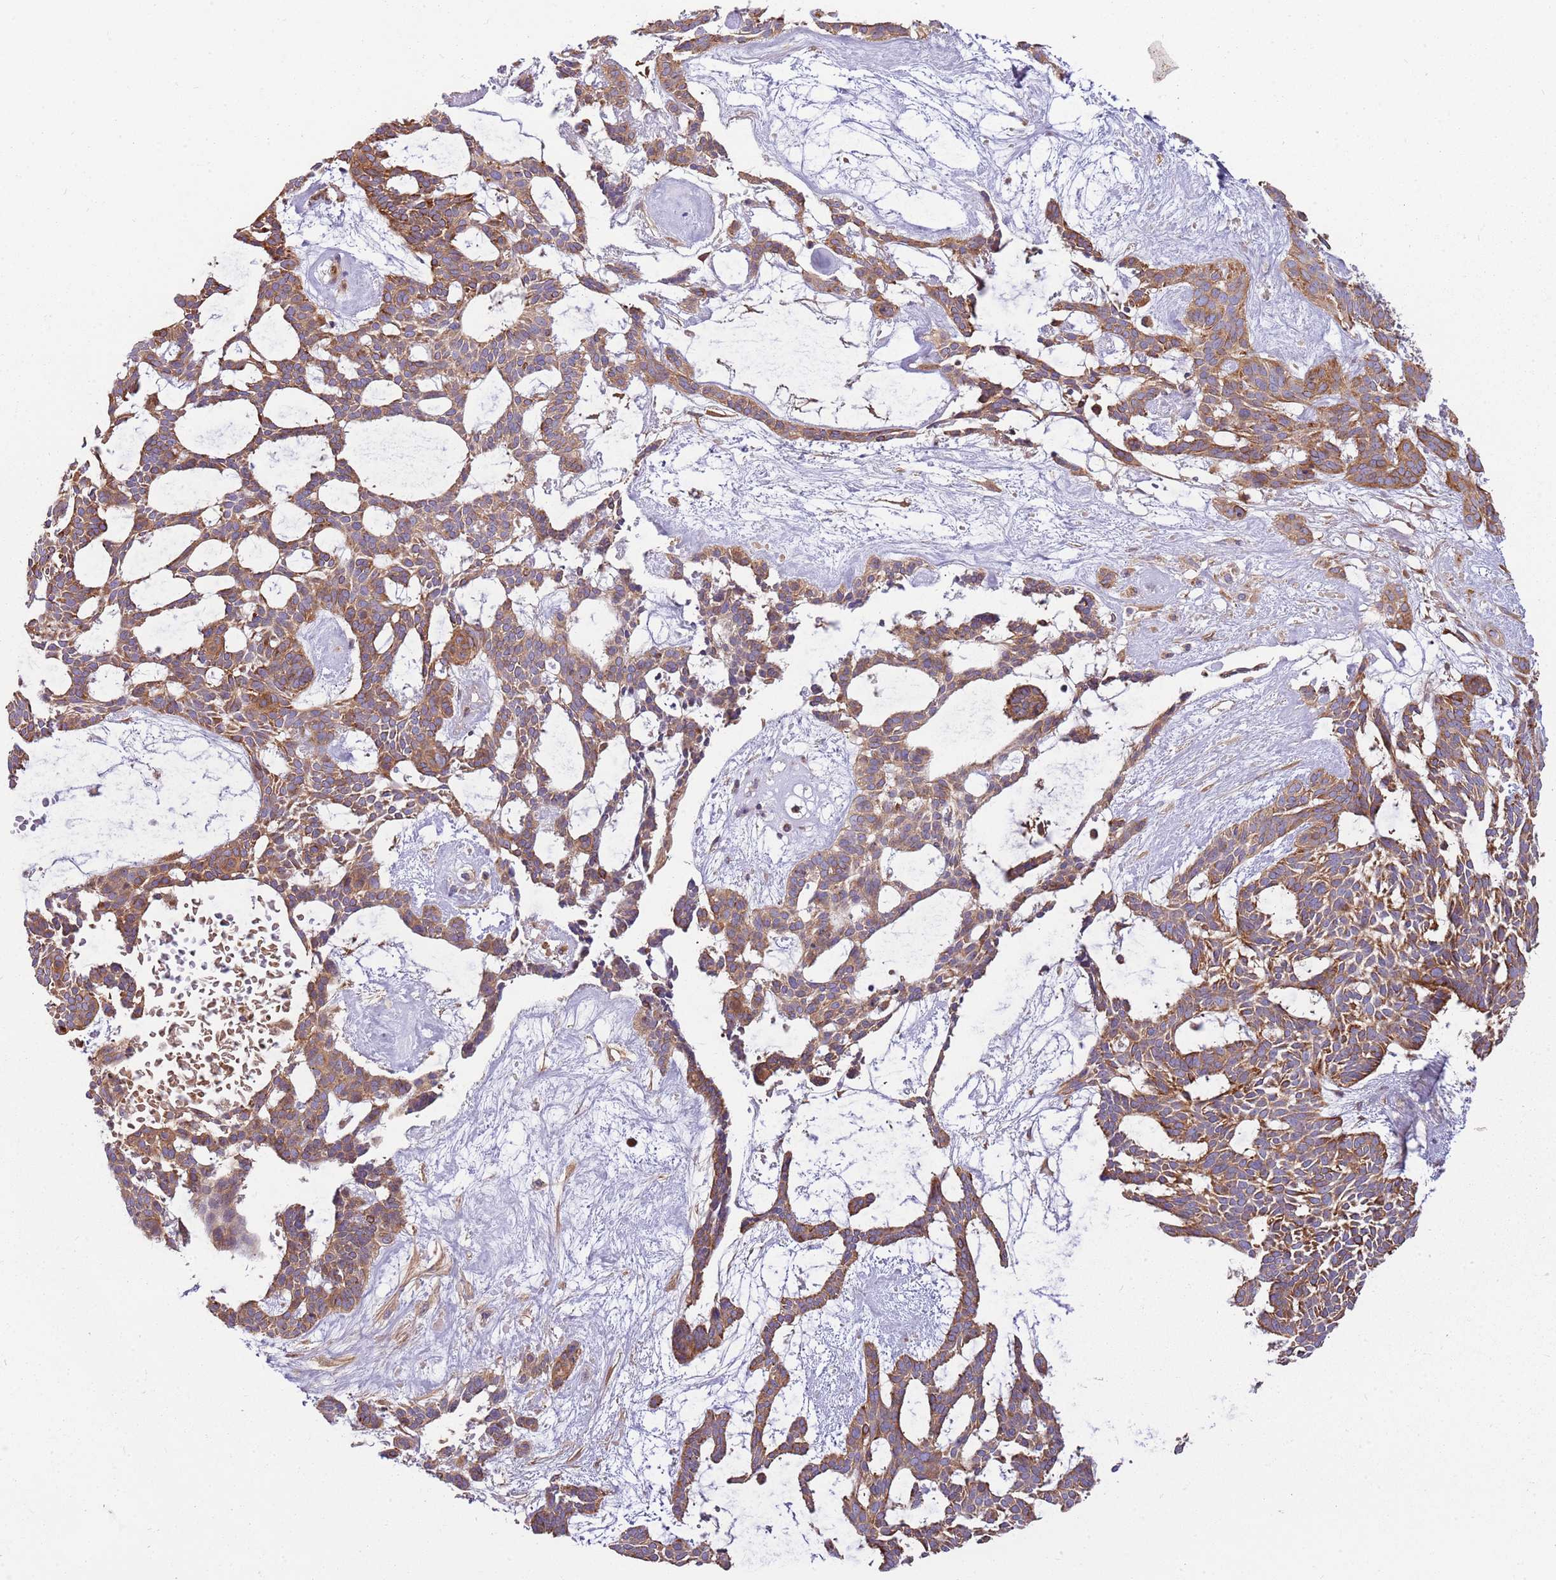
{"staining": {"intensity": "moderate", "quantity": ">75%", "location": "cytoplasmic/membranous"}, "tissue": "skin cancer", "cell_type": "Tumor cells", "image_type": "cancer", "snomed": [{"axis": "morphology", "description": "Basal cell carcinoma"}, {"axis": "topography", "description": "Skin"}], "caption": "Immunohistochemistry (IHC) histopathology image of skin basal cell carcinoma stained for a protein (brown), which demonstrates medium levels of moderate cytoplasmic/membranous positivity in approximately >75% of tumor cells.", "gene": "EMC1", "patient": {"sex": "male", "age": 61}}